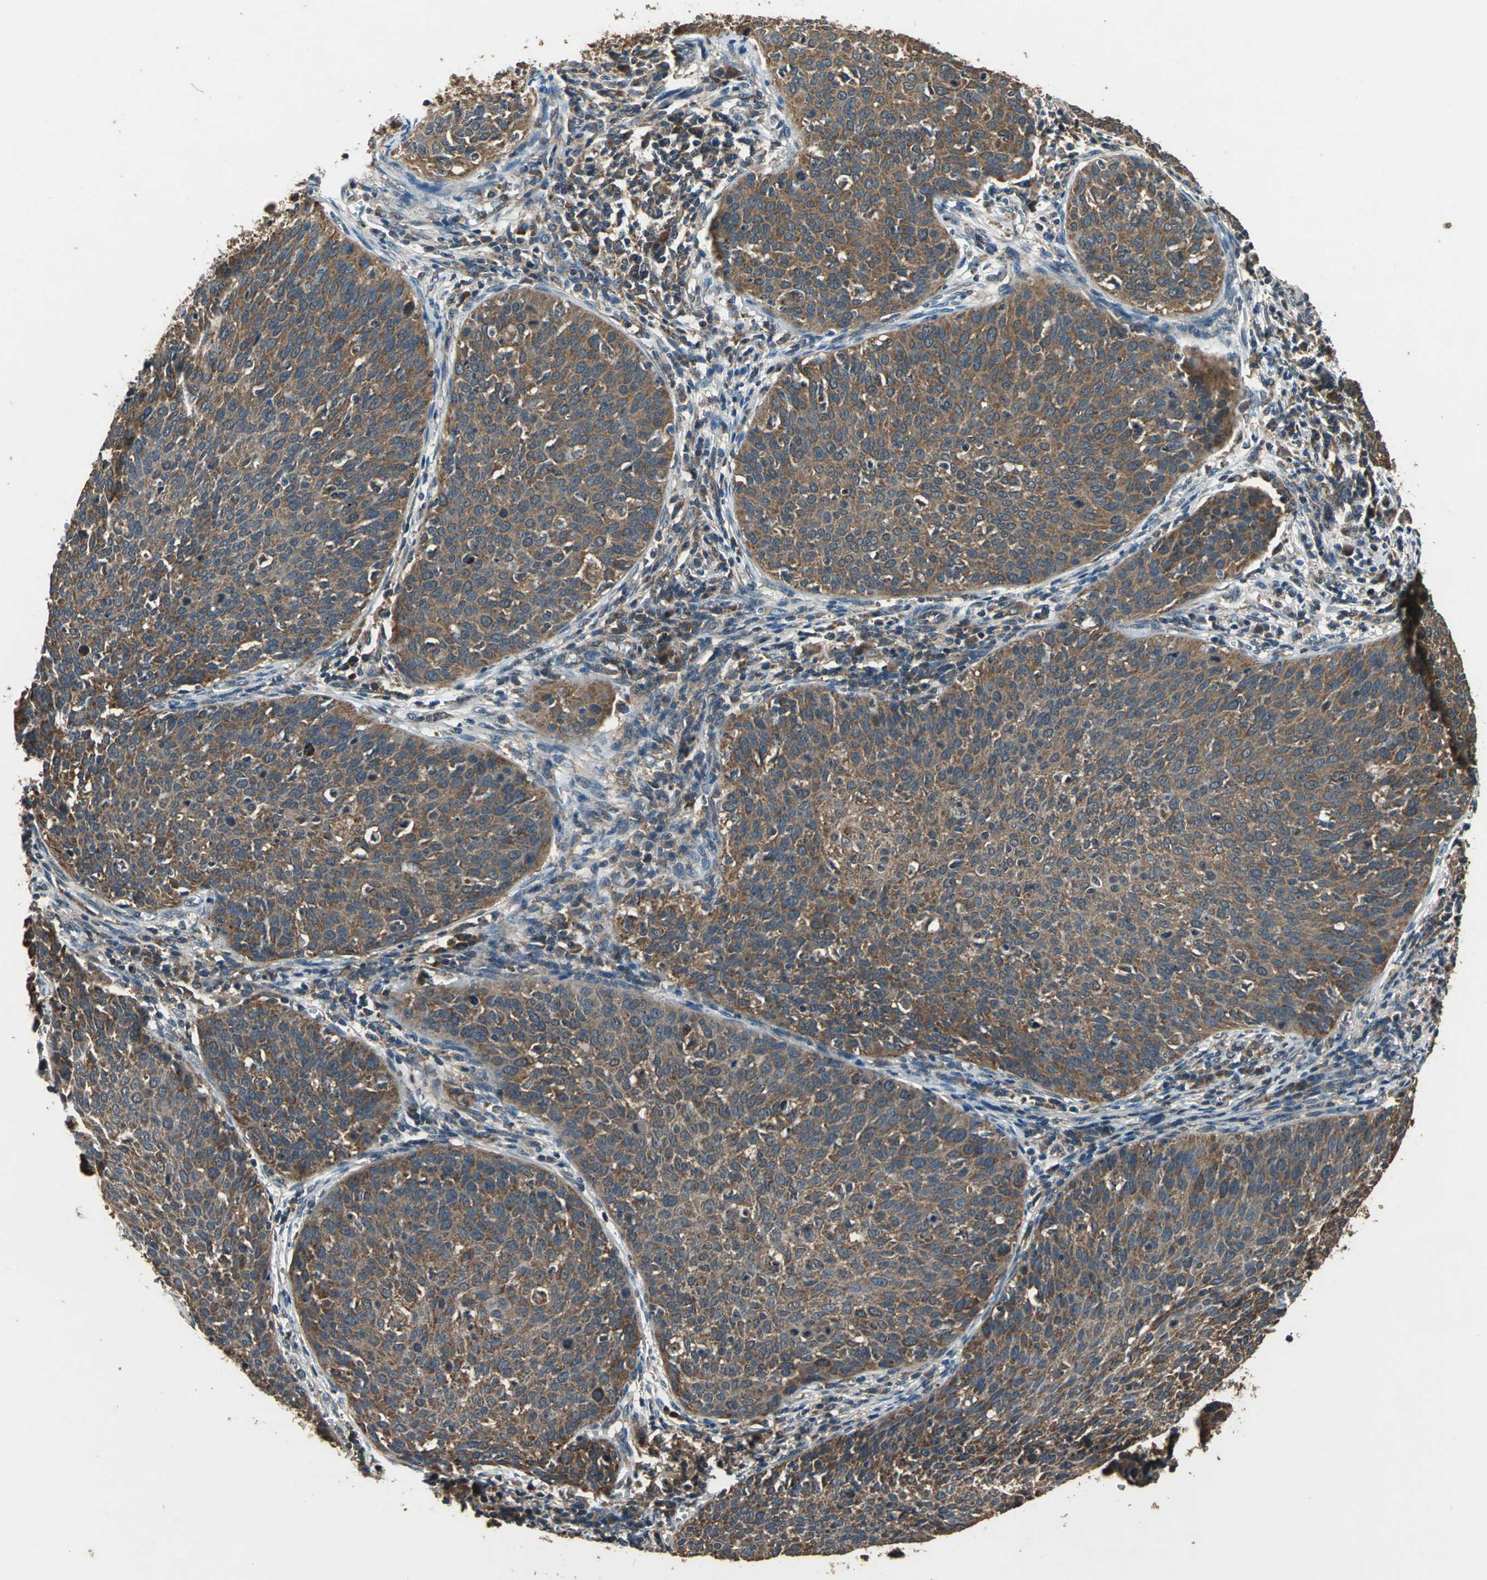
{"staining": {"intensity": "strong", "quantity": ">75%", "location": "cytoplasmic/membranous"}, "tissue": "cervical cancer", "cell_type": "Tumor cells", "image_type": "cancer", "snomed": [{"axis": "morphology", "description": "Squamous cell carcinoma, NOS"}, {"axis": "topography", "description": "Cervix"}], "caption": "Cervical squamous cell carcinoma tissue displays strong cytoplasmic/membranous staining in approximately >75% of tumor cells, visualized by immunohistochemistry. (Brightfield microscopy of DAB IHC at high magnification).", "gene": "ZNF608", "patient": {"sex": "female", "age": 38}}